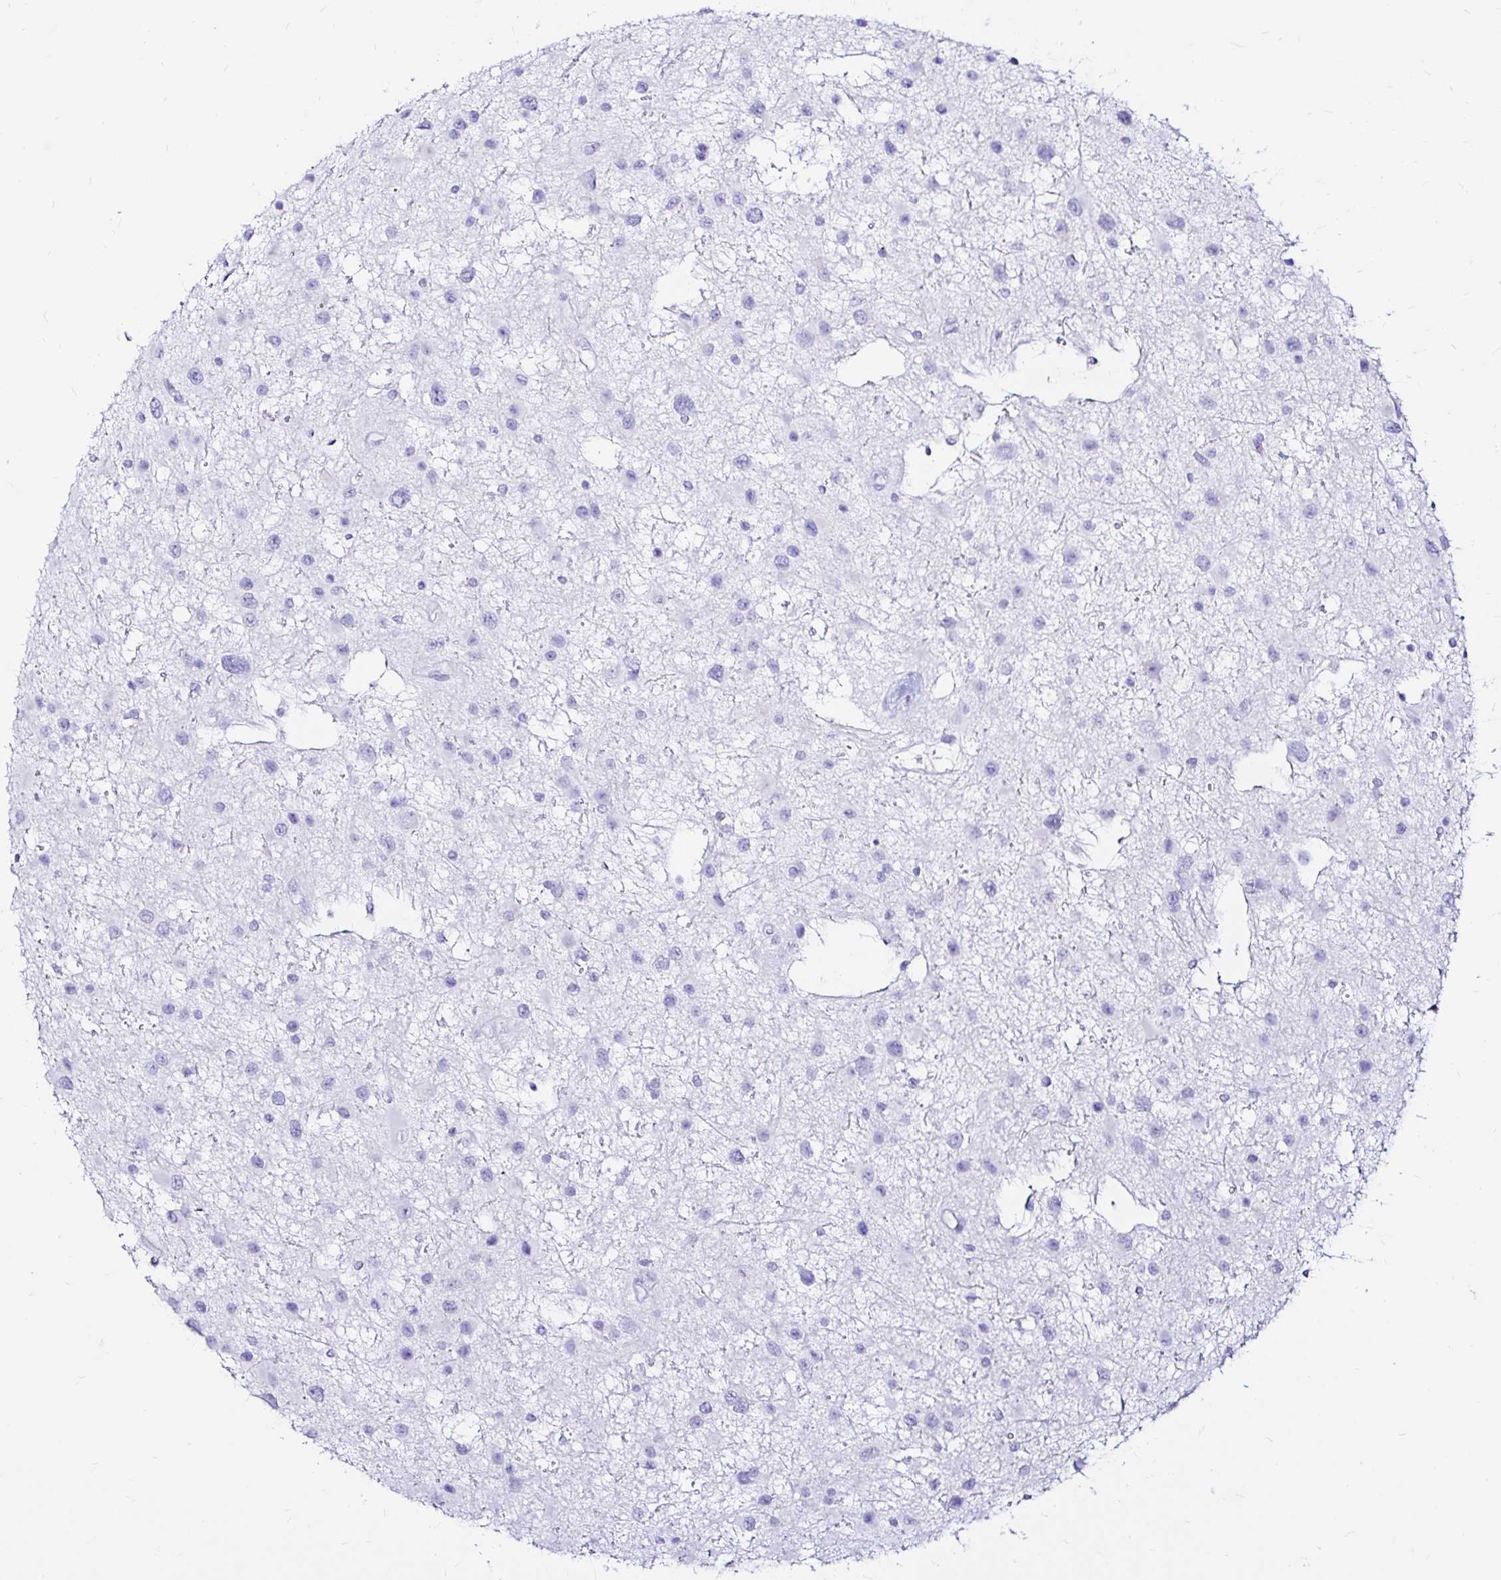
{"staining": {"intensity": "negative", "quantity": "none", "location": "none"}, "tissue": "glioma", "cell_type": "Tumor cells", "image_type": "cancer", "snomed": [{"axis": "morphology", "description": "Glioma, malignant, Low grade"}, {"axis": "topography", "description": "Brain"}], "caption": "This is an IHC micrograph of low-grade glioma (malignant). There is no staining in tumor cells.", "gene": "ZNF432", "patient": {"sex": "female", "age": 32}}